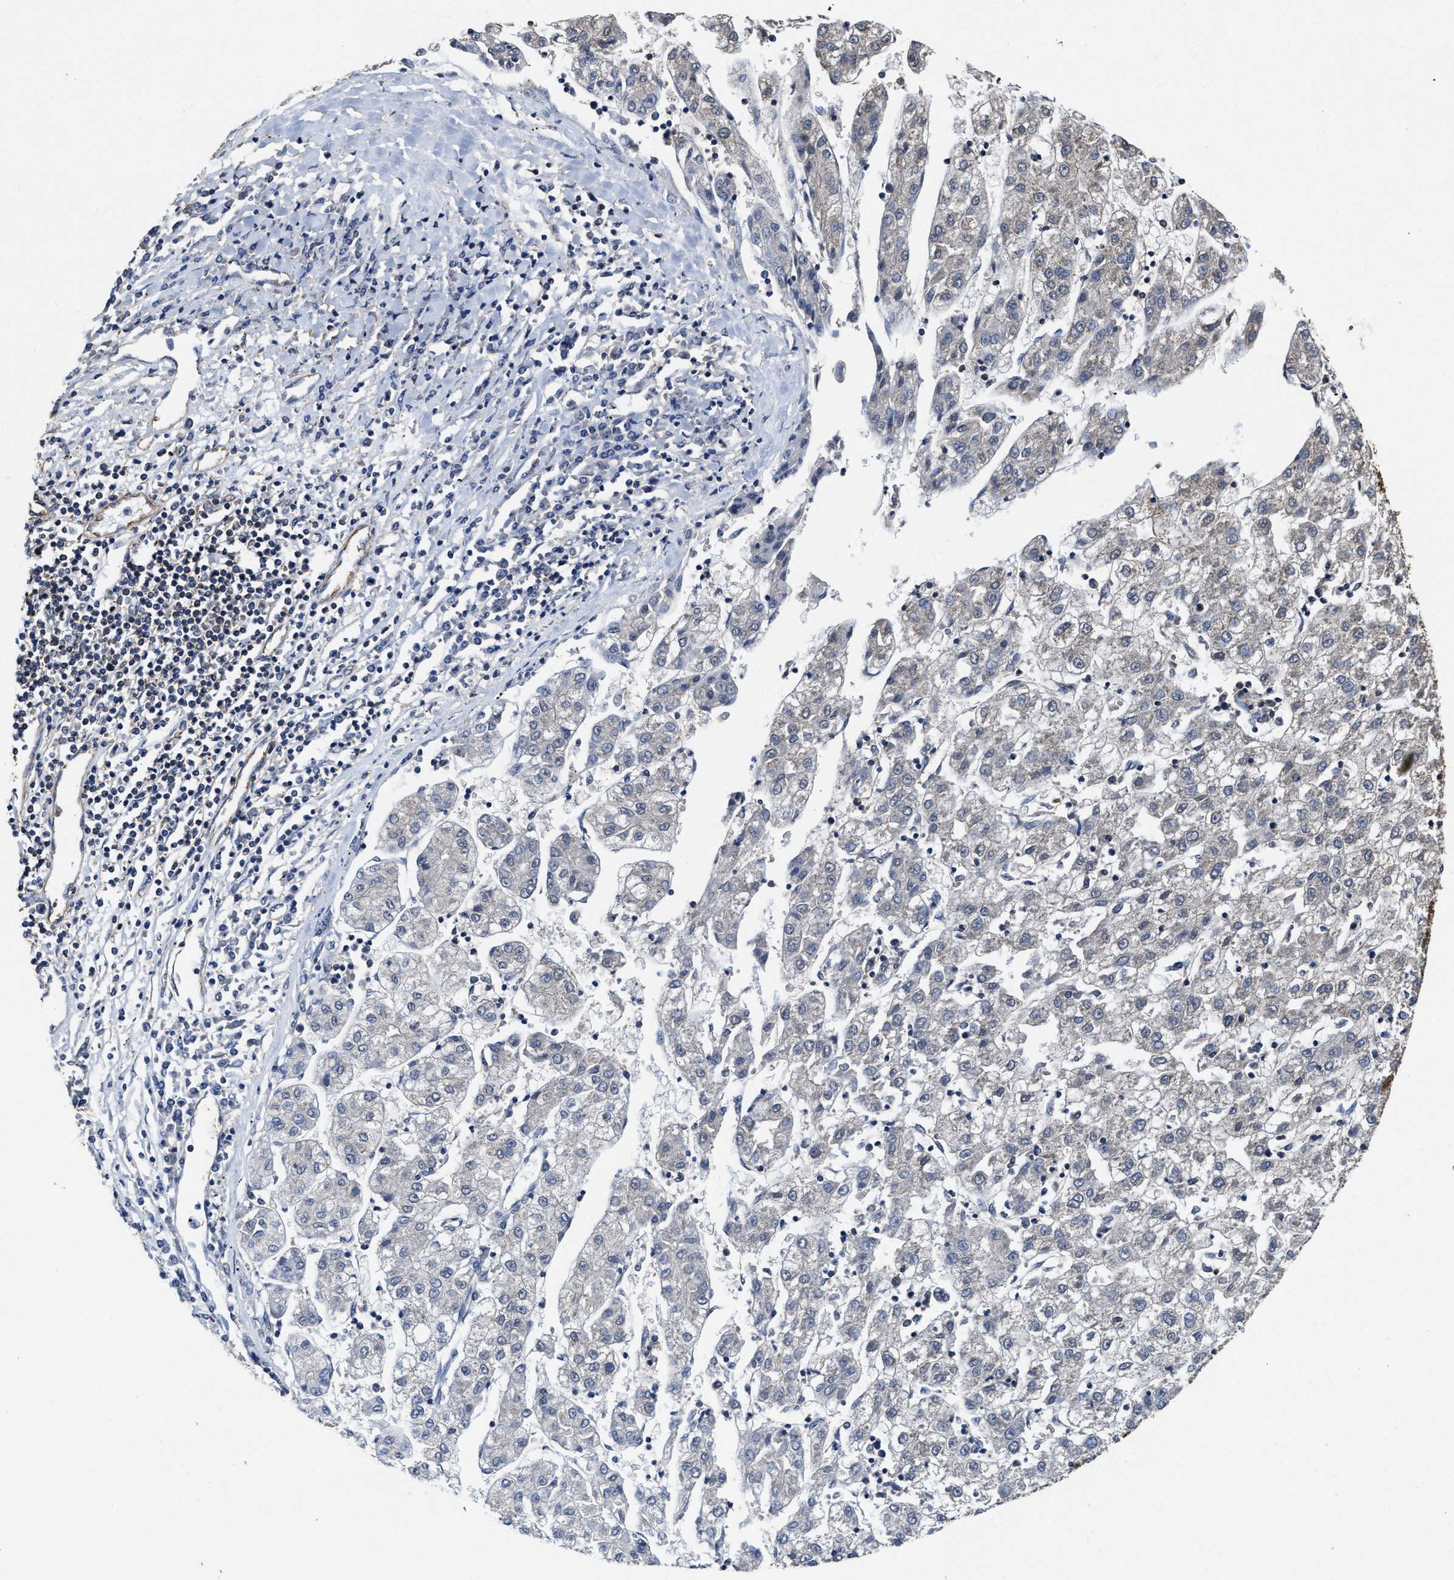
{"staining": {"intensity": "weak", "quantity": "<25%", "location": "cytoplasmic/membranous"}, "tissue": "liver cancer", "cell_type": "Tumor cells", "image_type": "cancer", "snomed": [{"axis": "morphology", "description": "Carcinoma, Hepatocellular, NOS"}, {"axis": "topography", "description": "Liver"}], "caption": "Micrograph shows no significant protein positivity in tumor cells of hepatocellular carcinoma (liver).", "gene": "SFXN4", "patient": {"sex": "male", "age": 72}}